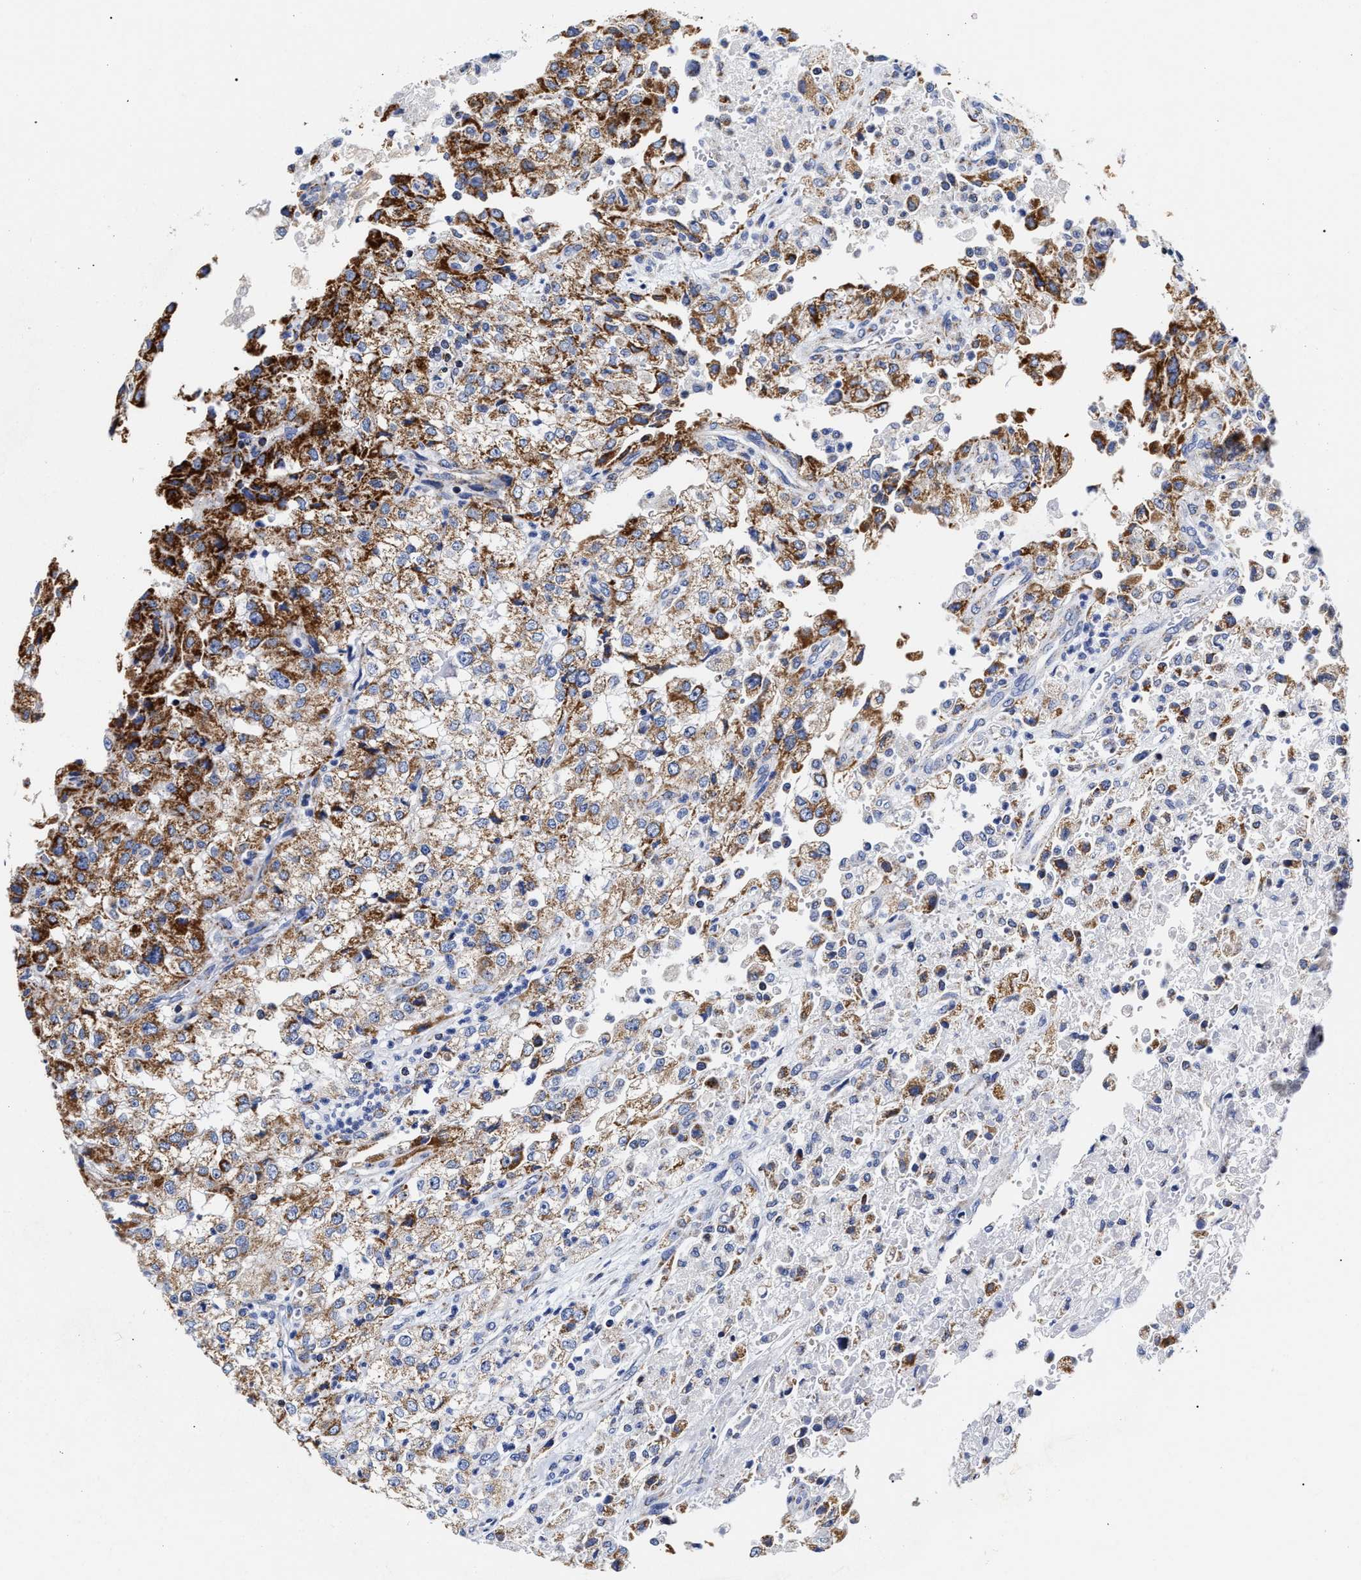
{"staining": {"intensity": "strong", "quantity": "25%-75%", "location": "cytoplasmic/membranous"}, "tissue": "renal cancer", "cell_type": "Tumor cells", "image_type": "cancer", "snomed": [{"axis": "morphology", "description": "Adenocarcinoma, NOS"}, {"axis": "topography", "description": "Kidney"}], "caption": "High-magnification brightfield microscopy of renal cancer stained with DAB (3,3'-diaminobenzidine) (brown) and counterstained with hematoxylin (blue). tumor cells exhibit strong cytoplasmic/membranous positivity is present in approximately25%-75% of cells.", "gene": "HINT2", "patient": {"sex": "female", "age": 54}}